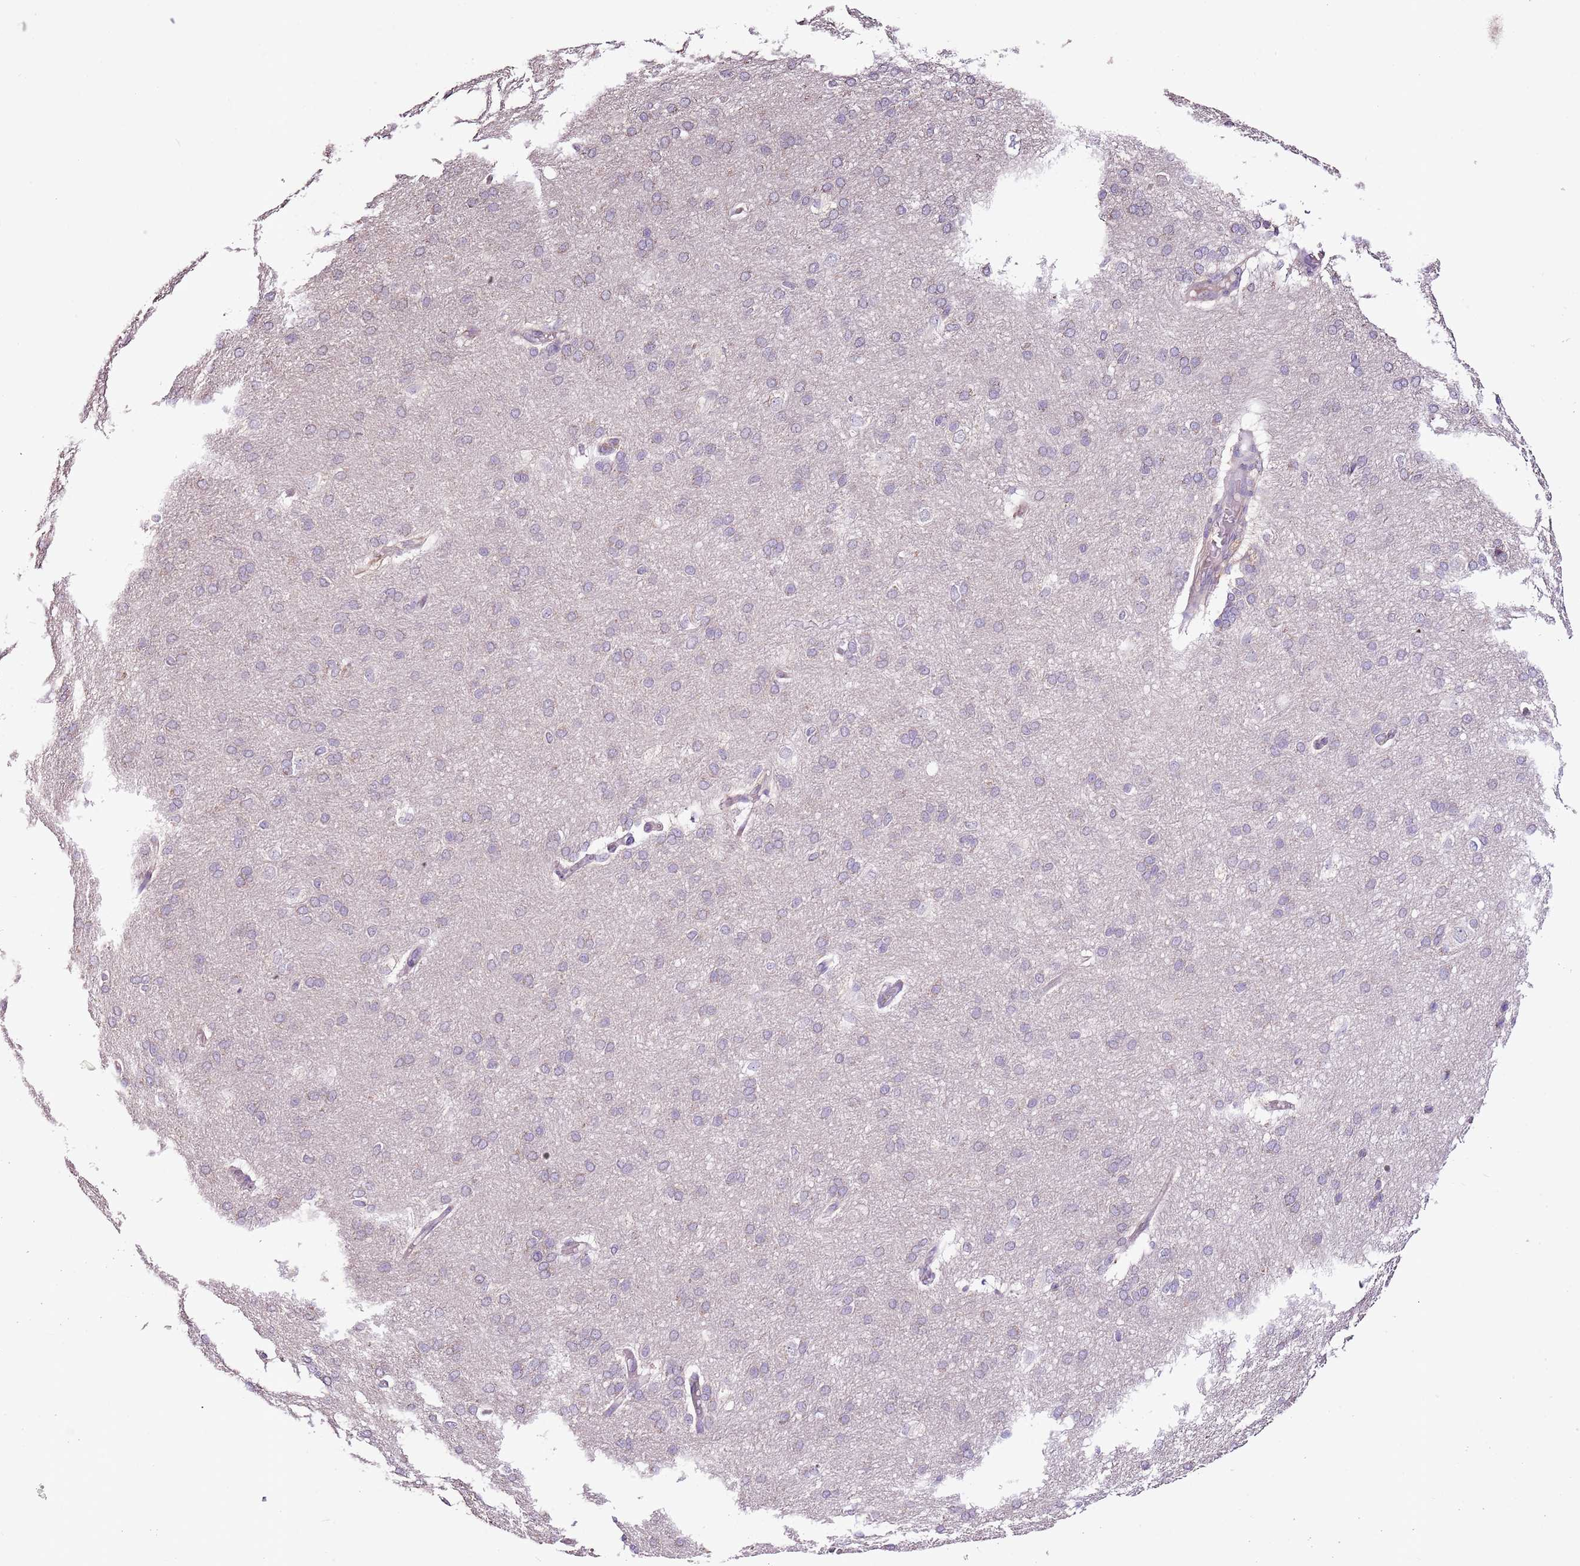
{"staining": {"intensity": "negative", "quantity": "none", "location": "none"}, "tissue": "cerebral cortex", "cell_type": "Endothelial cells", "image_type": "normal", "snomed": [{"axis": "morphology", "description": "Normal tissue, NOS"}, {"axis": "topography", "description": "Cerebral cortex"}], "caption": "The photomicrograph reveals no staining of endothelial cells in benign cerebral cortex.", "gene": "CMKLR1", "patient": {"sex": "male", "age": 62}}